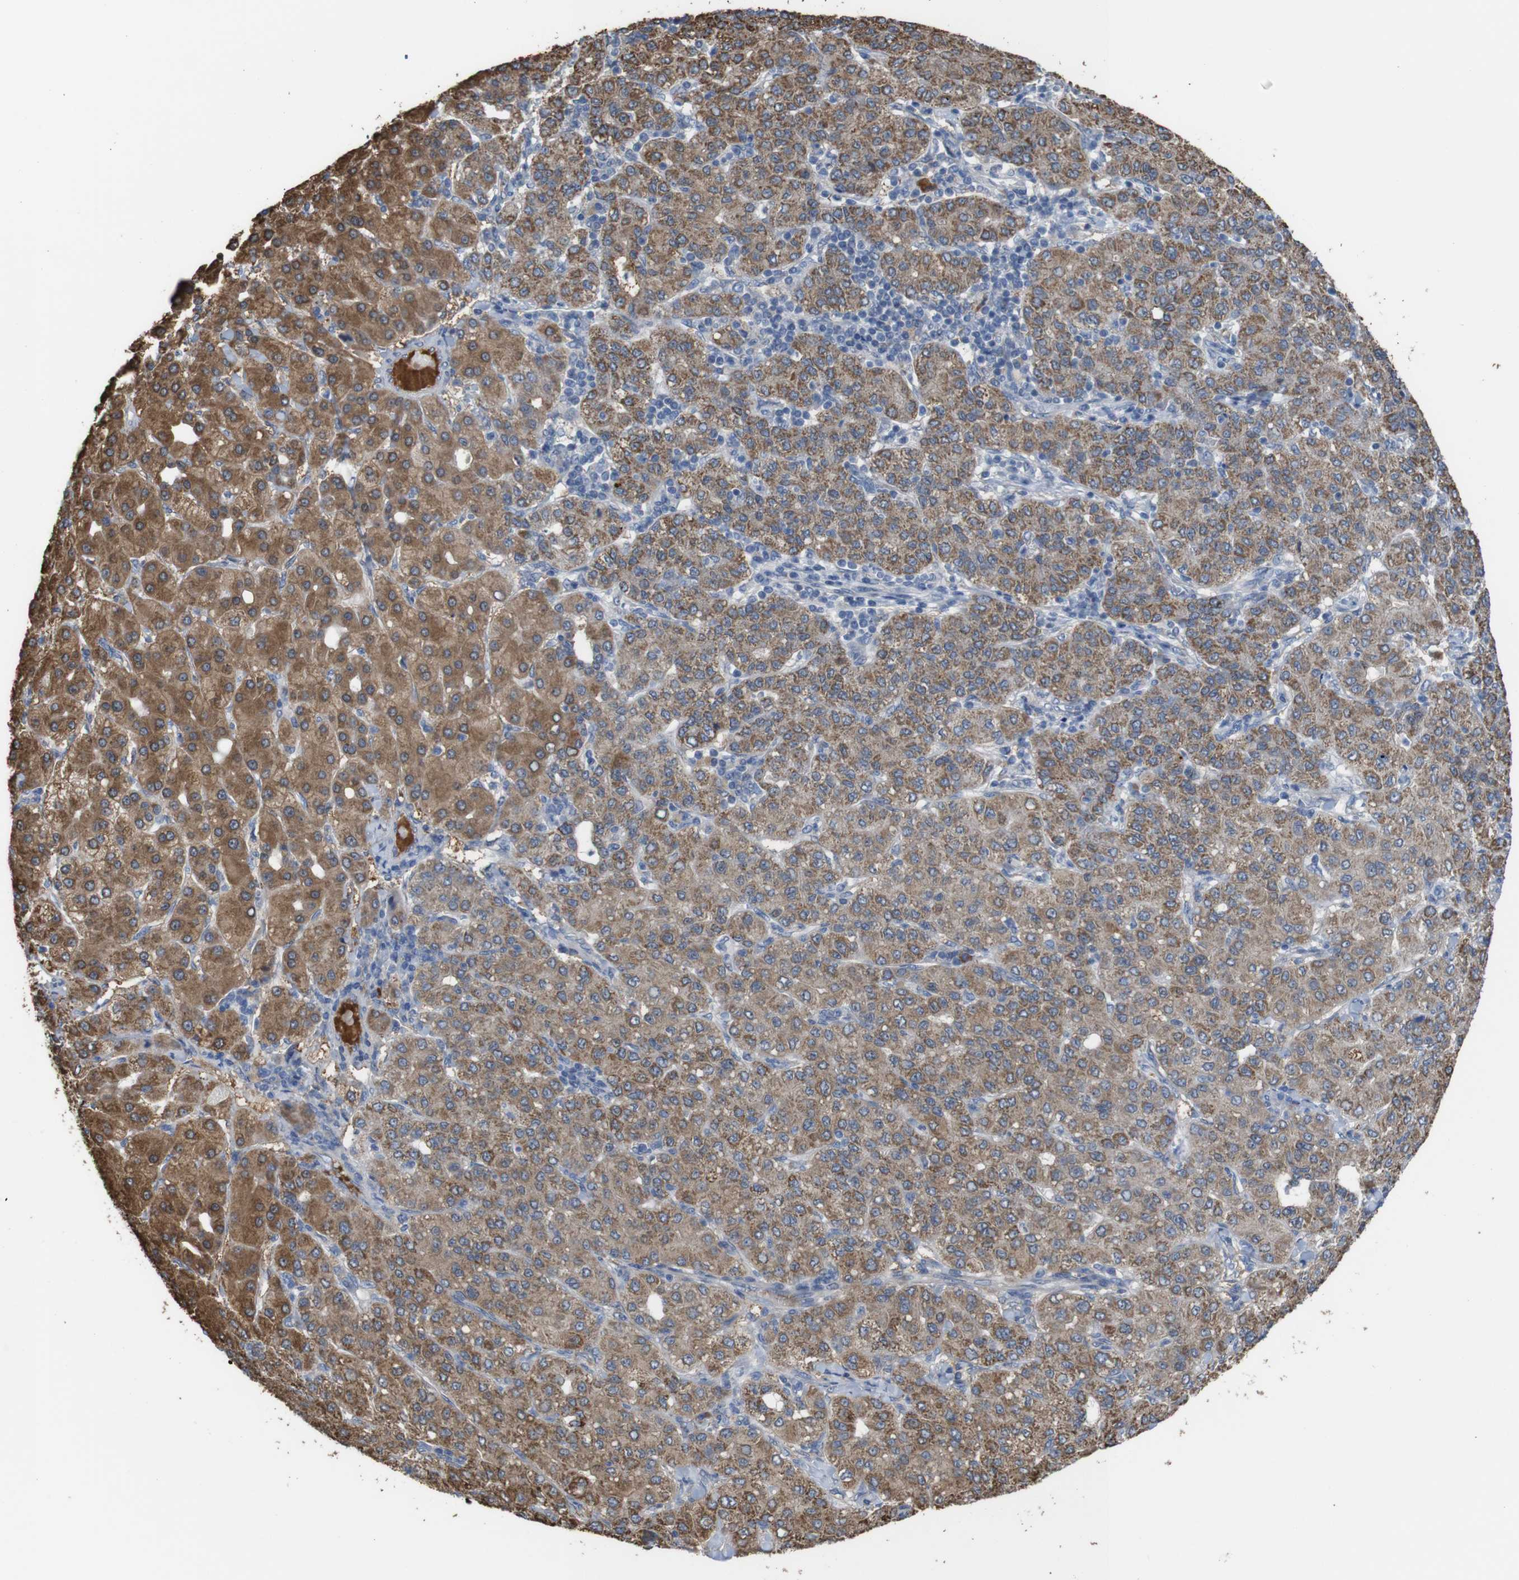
{"staining": {"intensity": "moderate", "quantity": "25%-75%", "location": "cytoplasmic/membranous"}, "tissue": "liver cancer", "cell_type": "Tumor cells", "image_type": "cancer", "snomed": [{"axis": "morphology", "description": "Carcinoma, Hepatocellular, NOS"}, {"axis": "topography", "description": "Liver"}], "caption": "Approximately 25%-75% of tumor cells in human liver cancer (hepatocellular carcinoma) show moderate cytoplasmic/membranous protein staining as visualized by brown immunohistochemical staining.", "gene": "PTPRR", "patient": {"sex": "male", "age": 65}}